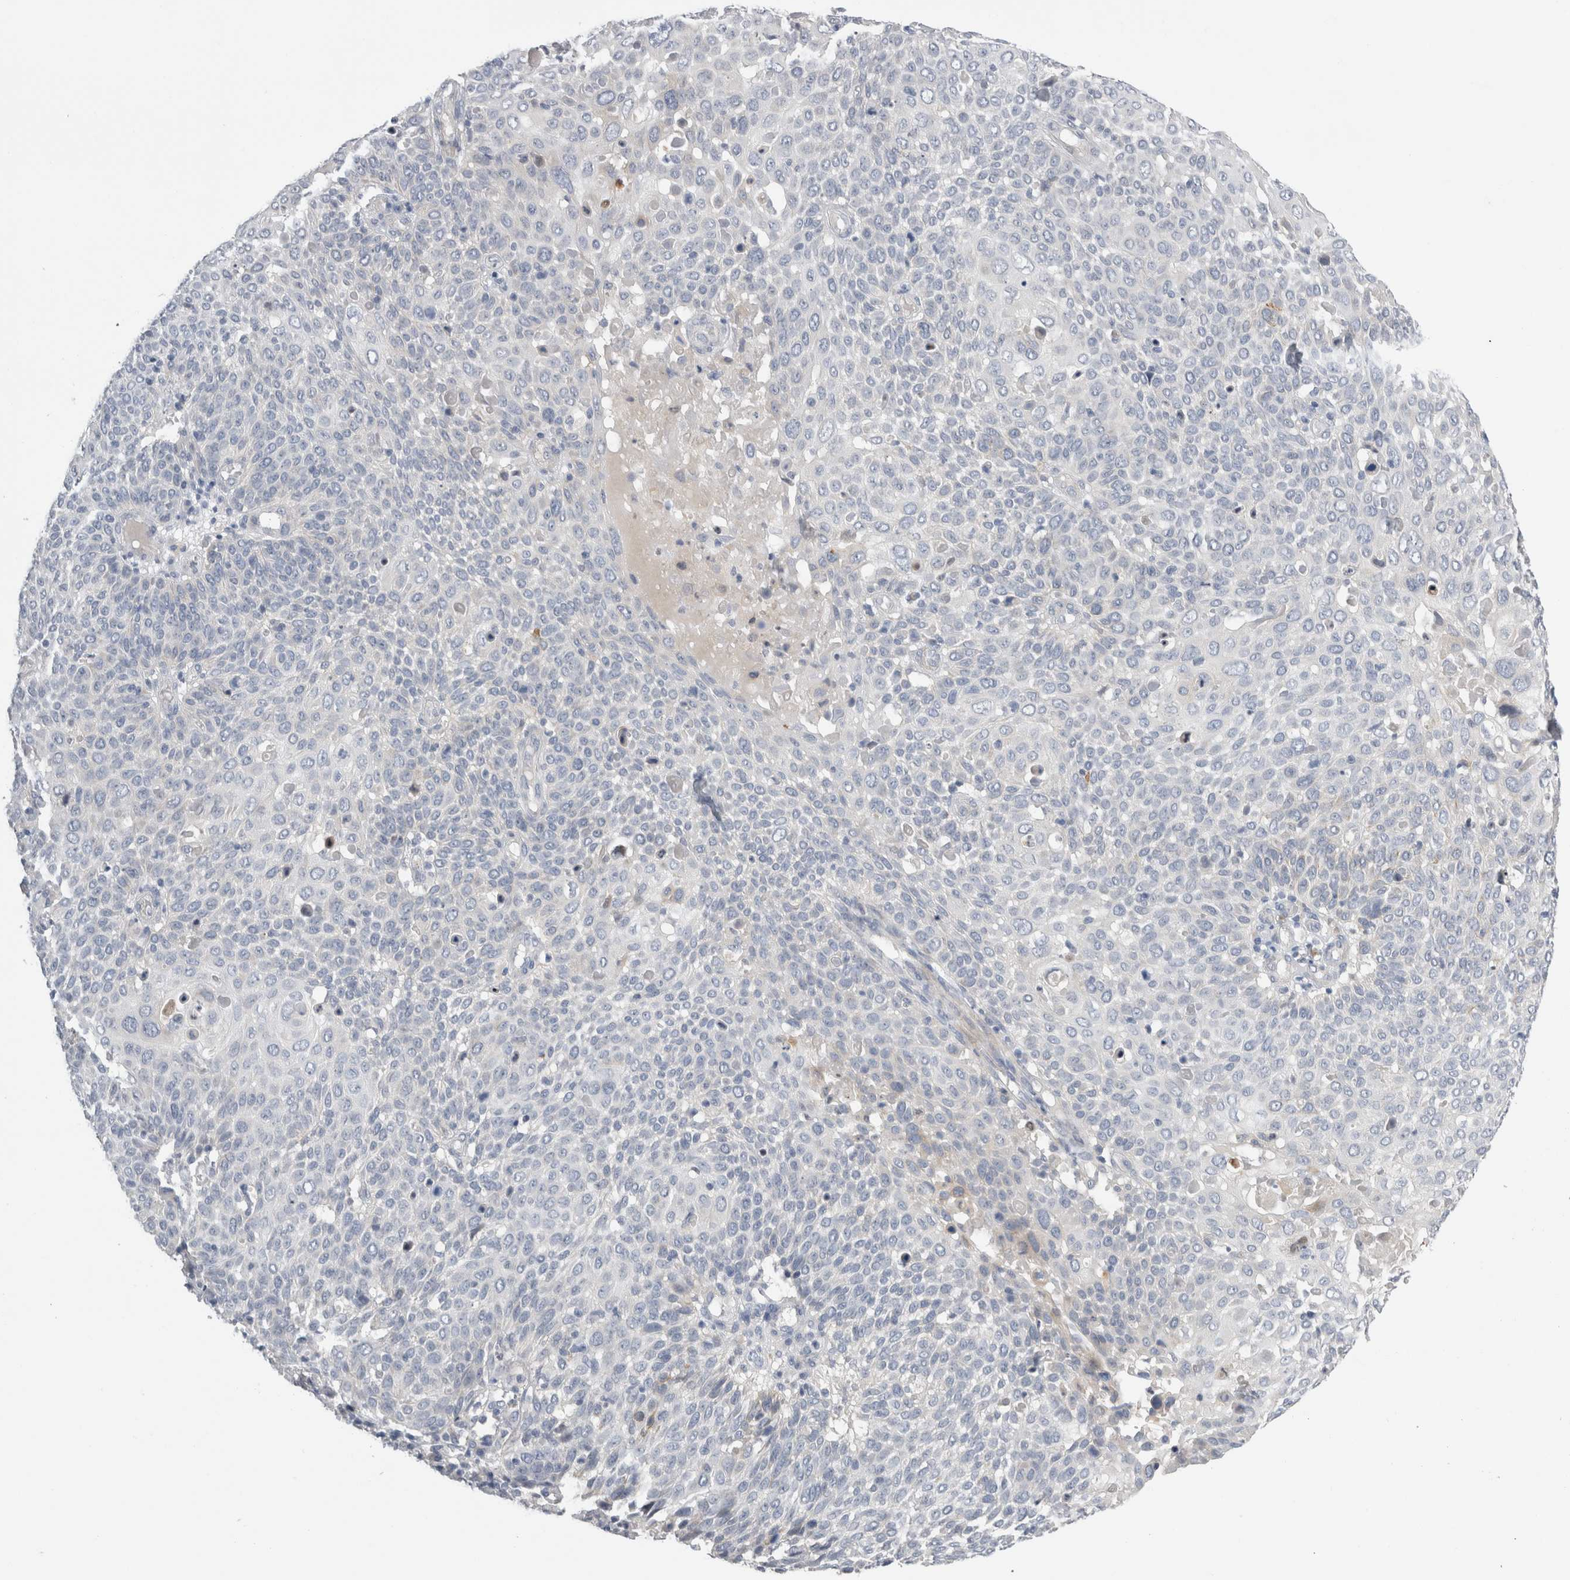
{"staining": {"intensity": "negative", "quantity": "none", "location": "none"}, "tissue": "cervical cancer", "cell_type": "Tumor cells", "image_type": "cancer", "snomed": [{"axis": "morphology", "description": "Squamous cell carcinoma, NOS"}, {"axis": "topography", "description": "Cervix"}], "caption": "Squamous cell carcinoma (cervical) was stained to show a protein in brown. There is no significant expression in tumor cells.", "gene": "SLC20A2", "patient": {"sex": "female", "age": 74}}